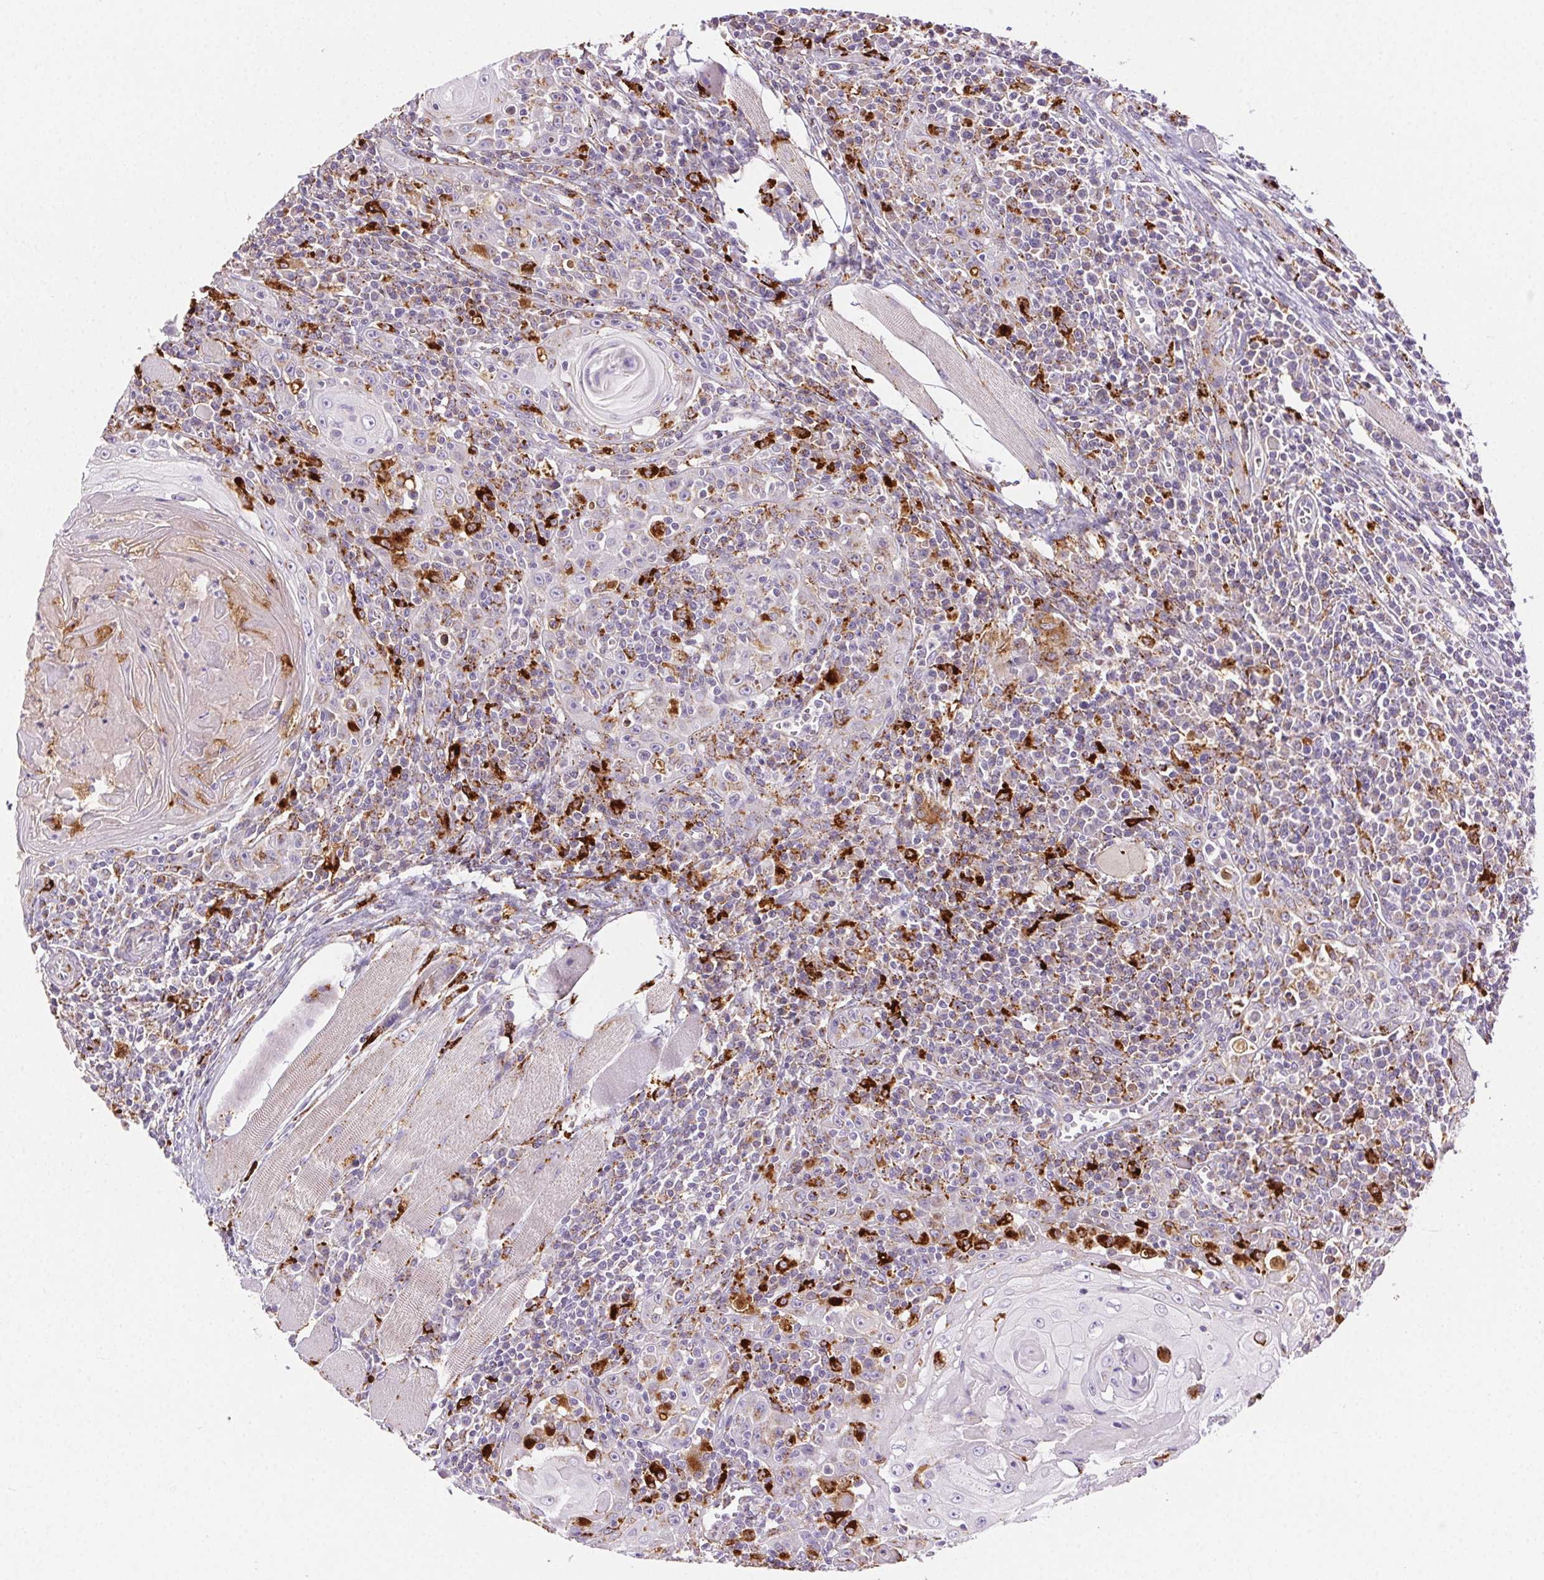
{"staining": {"intensity": "weak", "quantity": "<25%", "location": "cytoplasmic/membranous"}, "tissue": "head and neck cancer", "cell_type": "Tumor cells", "image_type": "cancer", "snomed": [{"axis": "morphology", "description": "Squamous cell carcinoma, NOS"}, {"axis": "topography", "description": "Head-Neck"}], "caption": "IHC histopathology image of neoplastic tissue: human head and neck squamous cell carcinoma stained with DAB reveals no significant protein expression in tumor cells. (DAB IHC with hematoxylin counter stain).", "gene": "SCPEP1", "patient": {"sex": "male", "age": 52}}